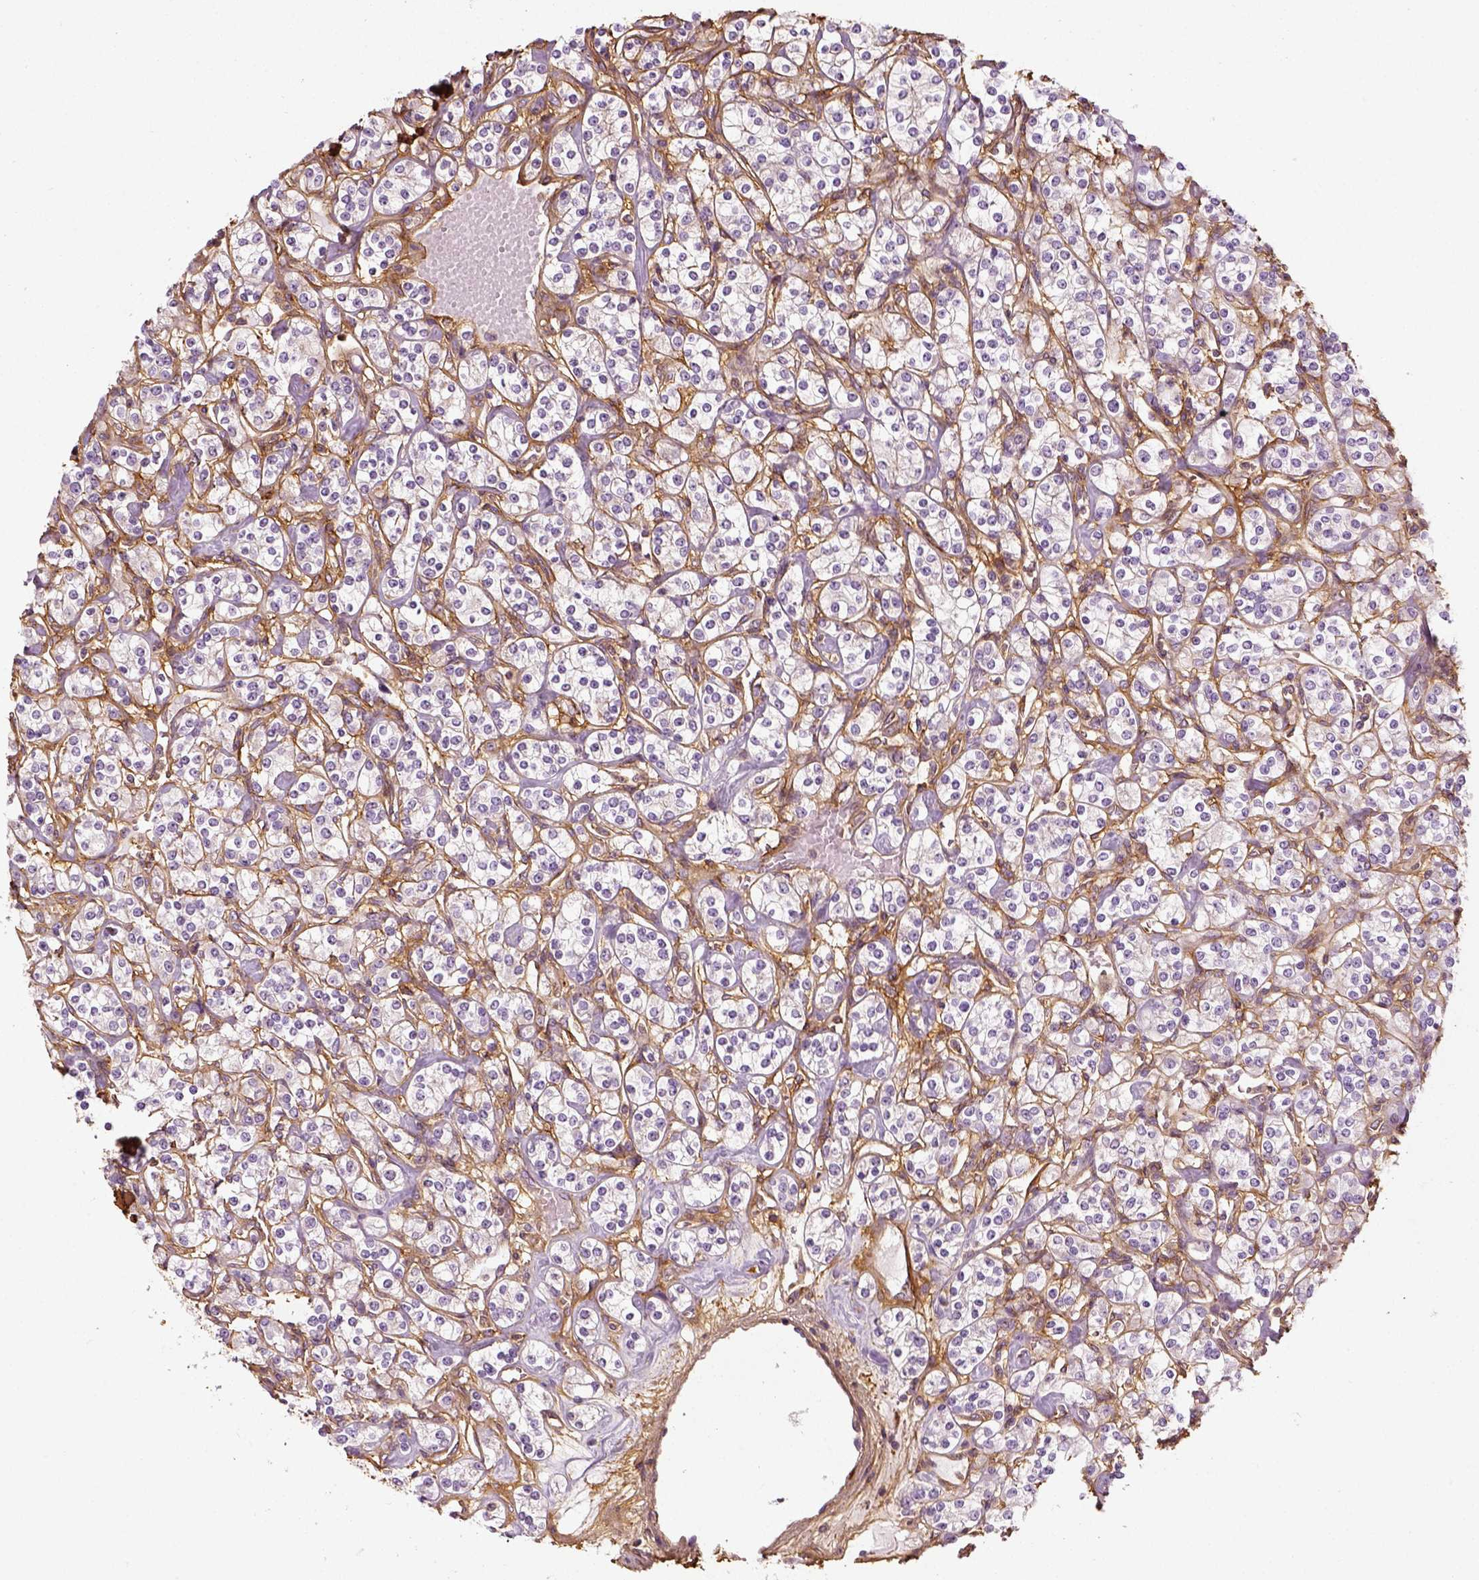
{"staining": {"intensity": "negative", "quantity": "none", "location": "none"}, "tissue": "renal cancer", "cell_type": "Tumor cells", "image_type": "cancer", "snomed": [{"axis": "morphology", "description": "Adenocarcinoma, NOS"}, {"axis": "topography", "description": "Kidney"}], "caption": "Immunohistochemistry (IHC) image of neoplastic tissue: renal cancer stained with DAB (3,3'-diaminobenzidine) demonstrates no significant protein staining in tumor cells.", "gene": "COL6A2", "patient": {"sex": "male", "age": 77}}